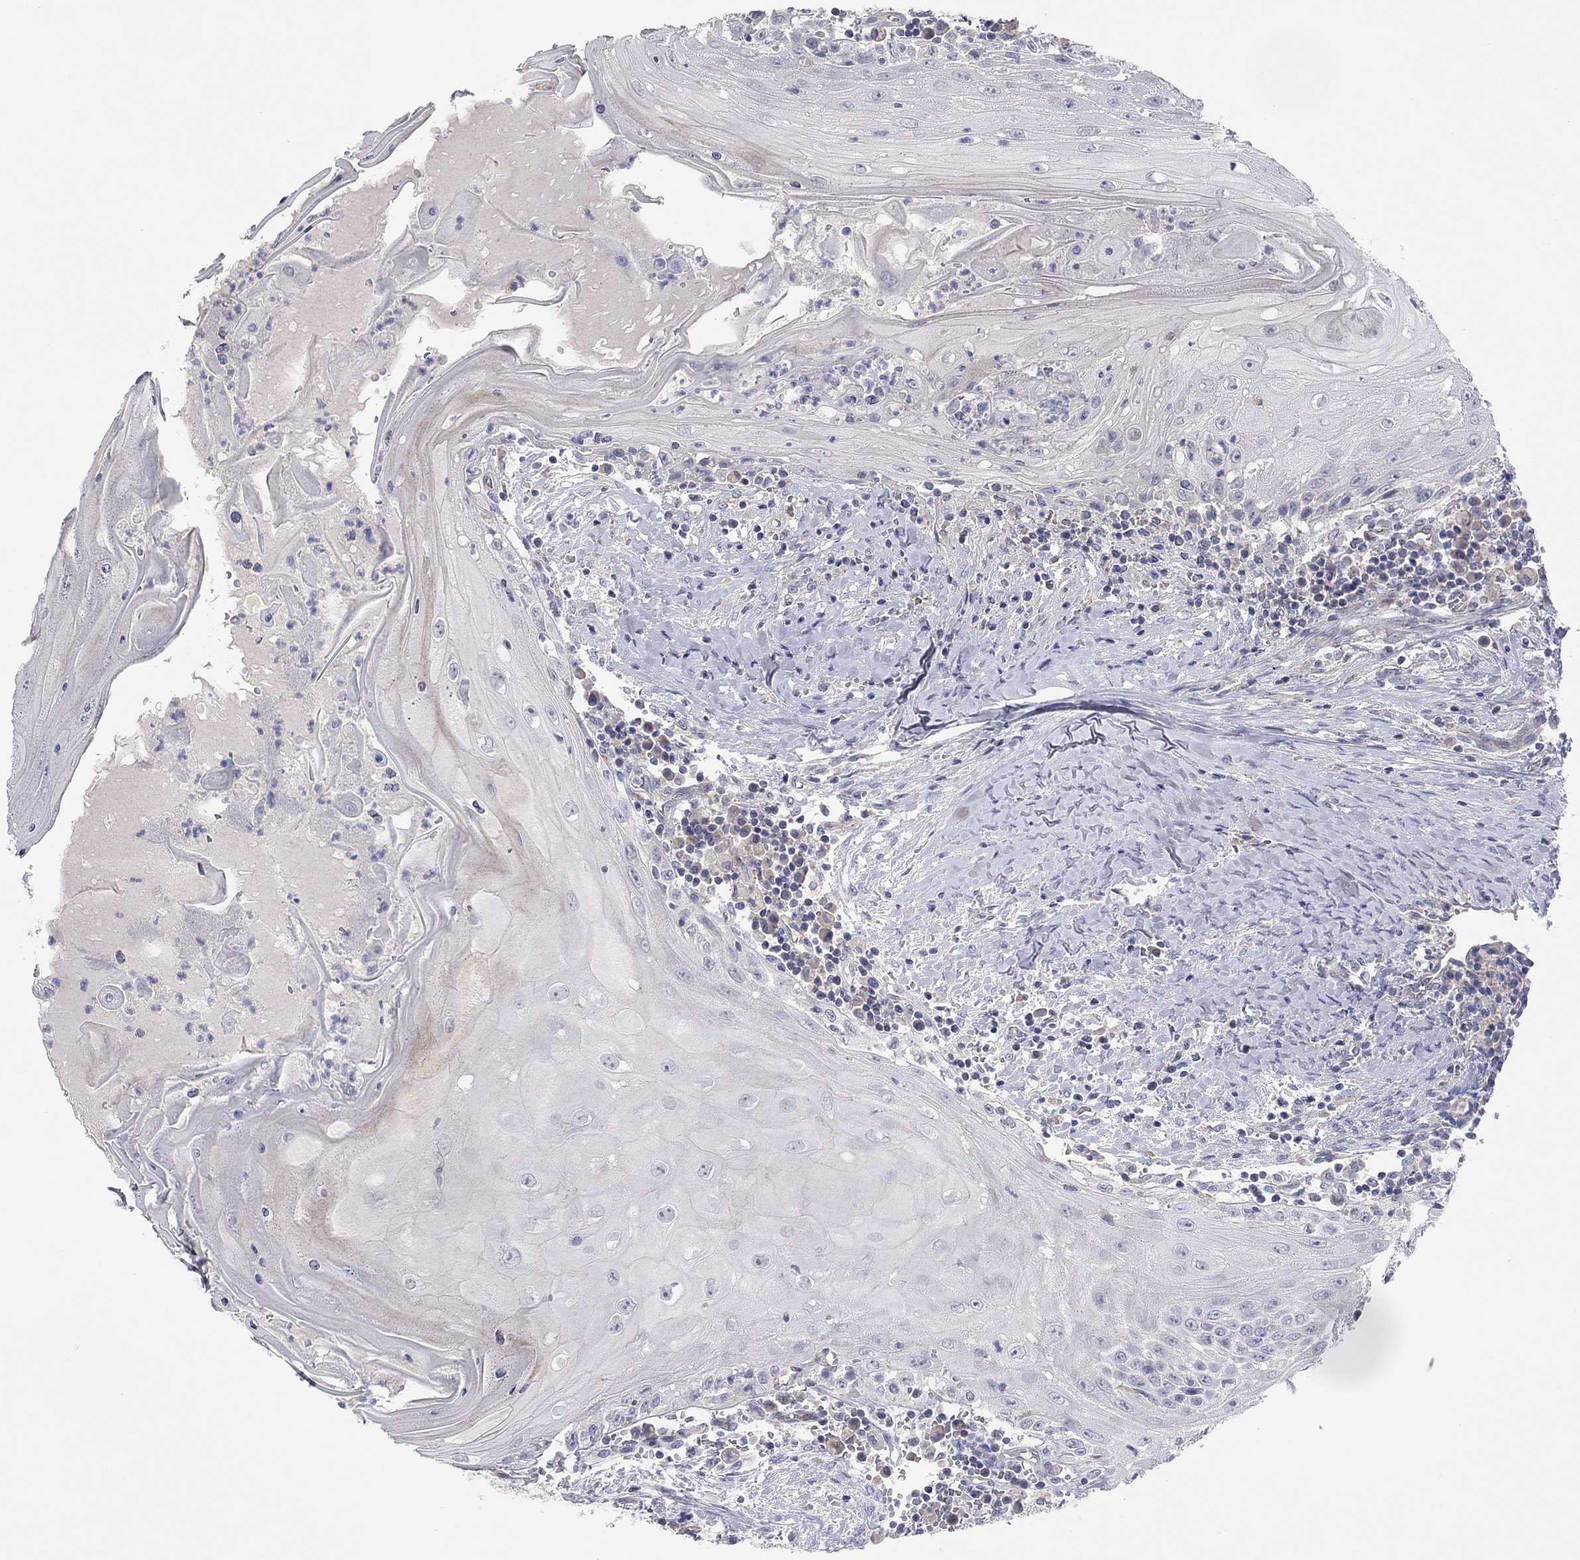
{"staining": {"intensity": "negative", "quantity": "none", "location": "none"}, "tissue": "head and neck cancer", "cell_type": "Tumor cells", "image_type": "cancer", "snomed": [{"axis": "morphology", "description": "Squamous cell carcinoma, NOS"}, {"axis": "topography", "description": "Oral tissue"}, {"axis": "topography", "description": "Head-Neck"}], "caption": "A high-resolution image shows immunohistochemistry staining of head and neck cancer, which demonstrates no significant positivity in tumor cells.", "gene": "KCNB1", "patient": {"sex": "male", "age": 58}}